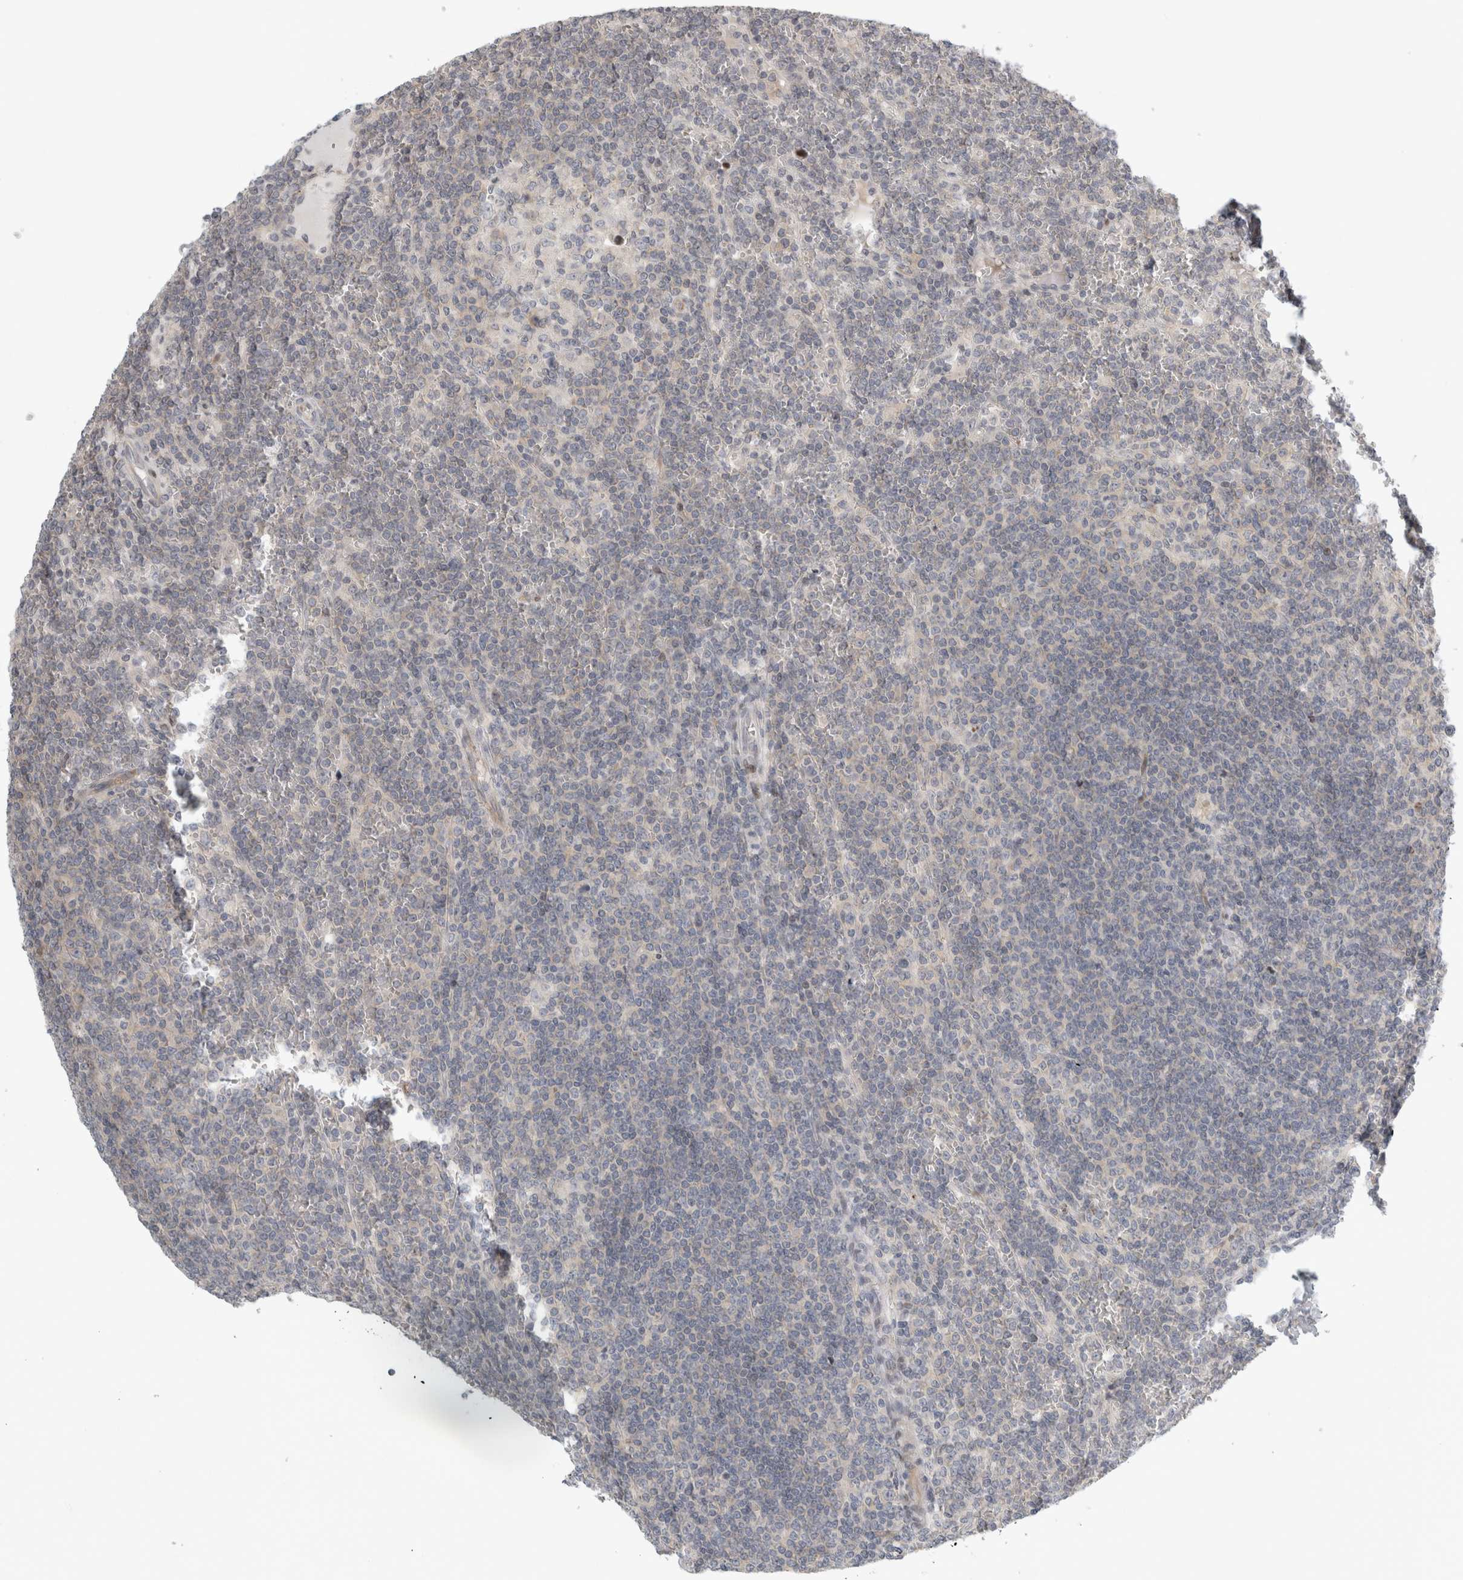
{"staining": {"intensity": "negative", "quantity": "none", "location": "none"}, "tissue": "lymphoma", "cell_type": "Tumor cells", "image_type": "cancer", "snomed": [{"axis": "morphology", "description": "Malignant lymphoma, non-Hodgkin's type, Low grade"}, {"axis": "topography", "description": "Spleen"}], "caption": "Lymphoma was stained to show a protein in brown. There is no significant positivity in tumor cells. (DAB (3,3'-diaminobenzidine) immunohistochemistry (IHC) with hematoxylin counter stain).", "gene": "UTP25", "patient": {"sex": "female", "age": 19}}